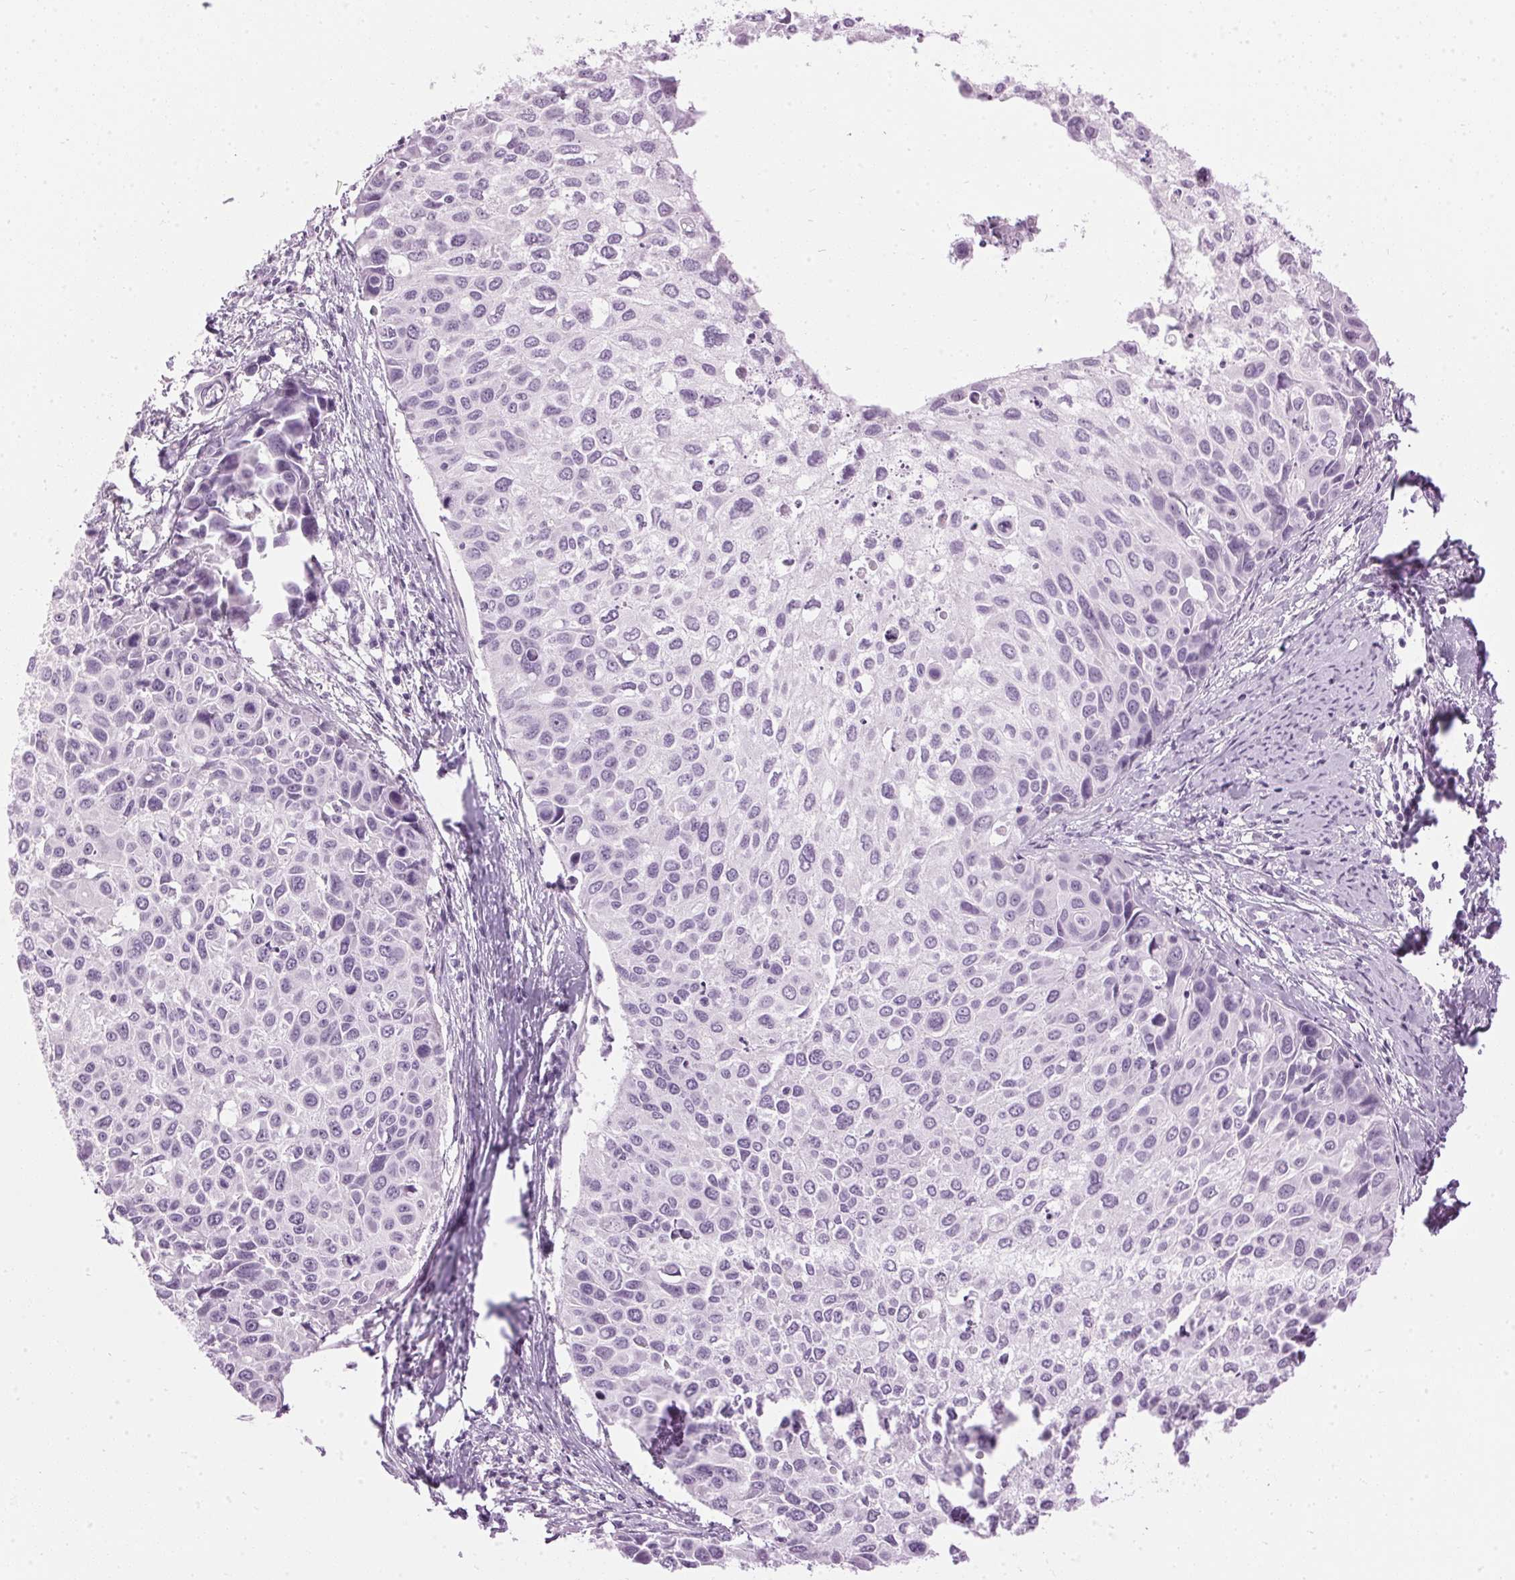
{"staining": {"intensity": "negative", "quantity": "none", "location": "none"}, "tissue": "cervical cancer", "cell_type": "Tumor cells", "image_type": "cancer", "snomed": [{"axis": "morphology", "description": "Squamous cell carcinoma, NOS"}, {"axis": "topography", "description": "Cervix"}], "caption": "The photomicrograph exhibits no significant positivity in tumor cells of cervical cancer.", "gene": "SP7", "patient": {"sex": "female", "age": 50}}